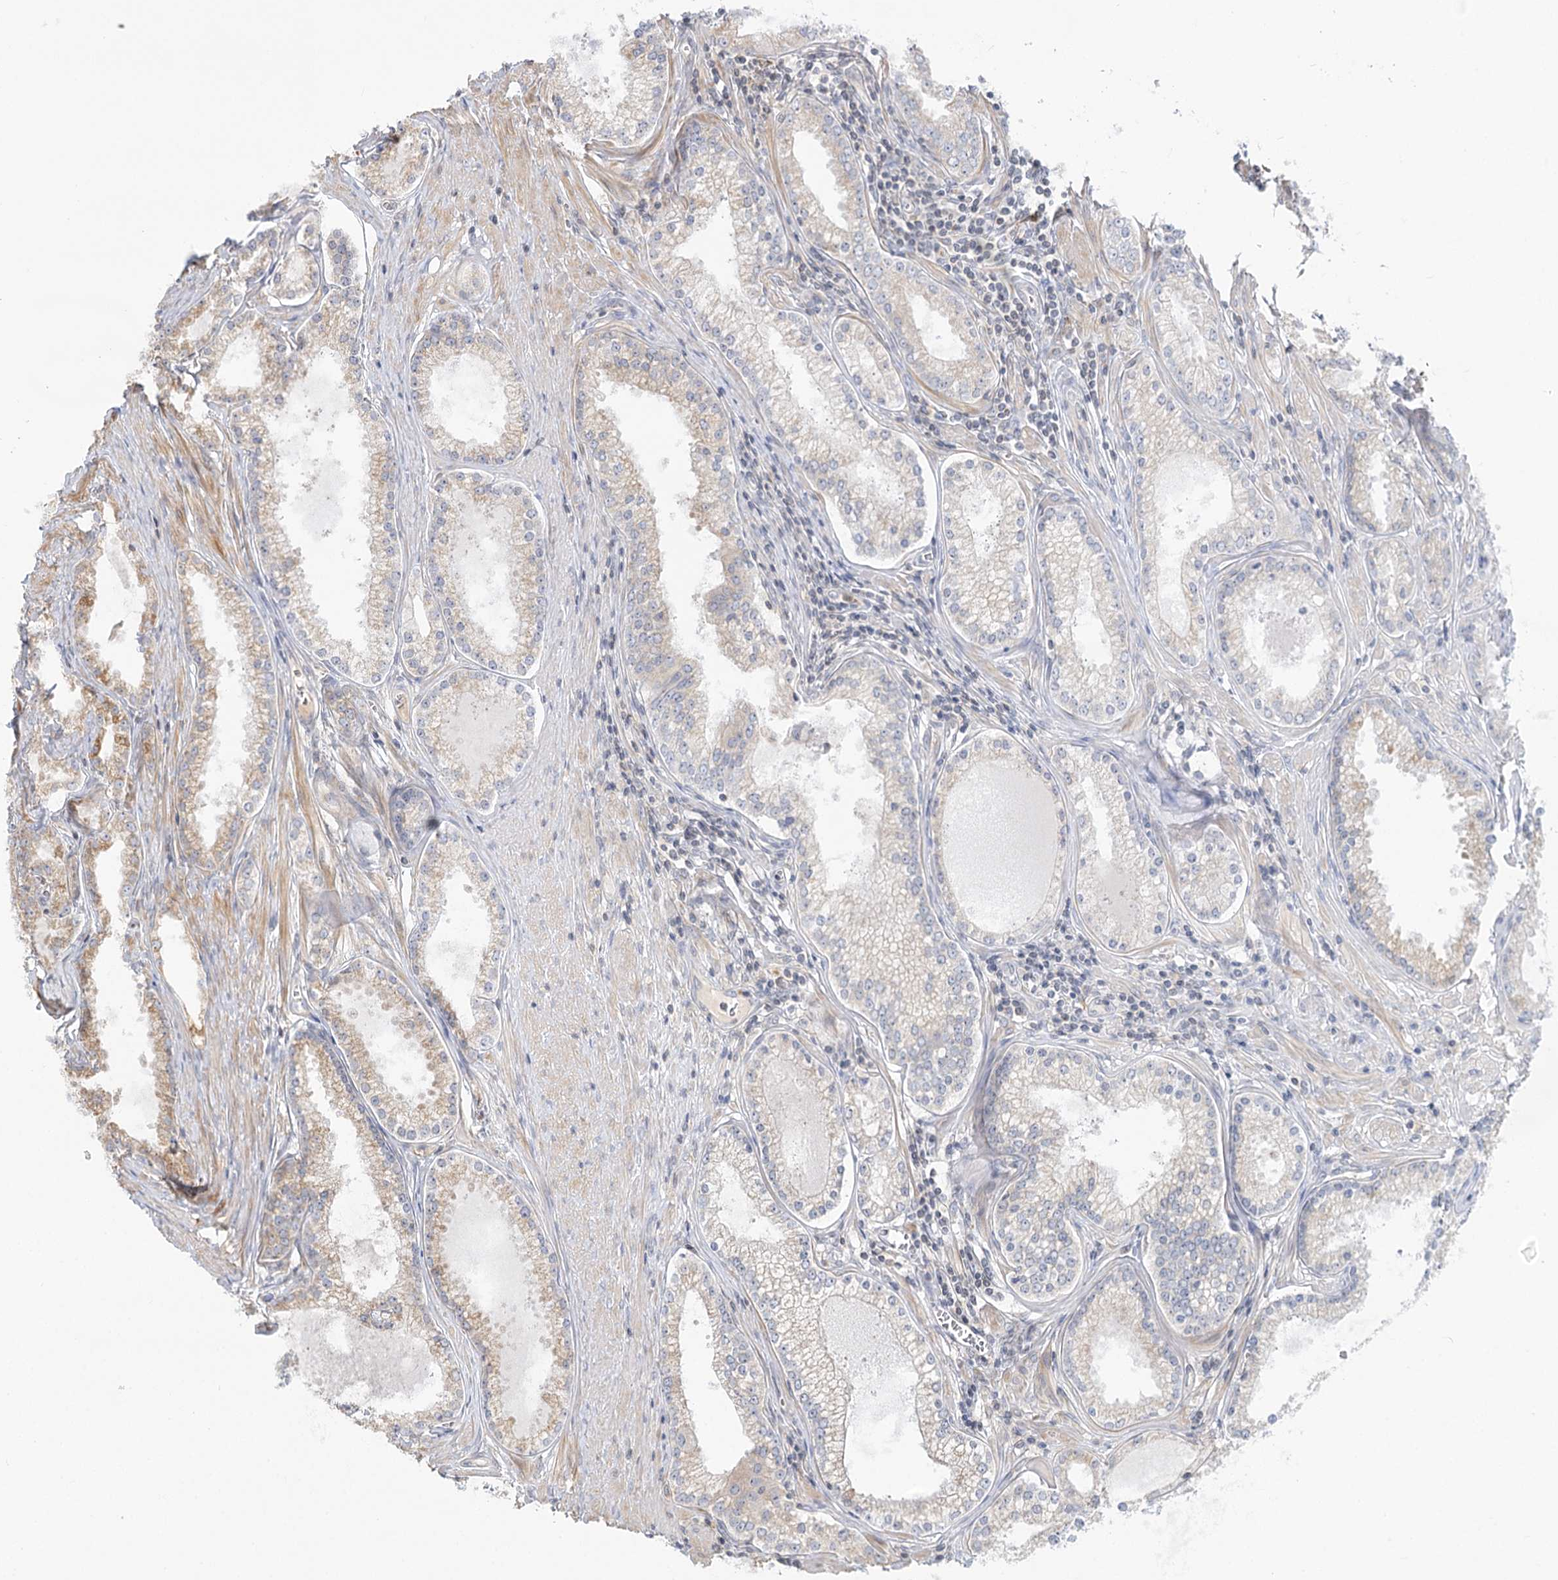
{"staining": {"intensity": "moderate", "quantity": "<25%", "location": "cytoplasmic/membranous"}, "tissue": "prostate cancer", "cell_type": "Tumor cells", "image_type": "cancer", "snomed": [{"axis": "morphology", "description": "Adenocarcinoma, High grade"}, {"axis": "topography", "description": "Prostate"}], "caption": "Protein staining of prostate high-grade adenocarcinoma tissue demonstrates moderate cytoplasmic/membranous staining in approximately <25% of tumor cells. (IHC, brightfield microscopy, high magnification).", "gene": "MTMR3", "patient": {"sex": "male", "age": 68}}